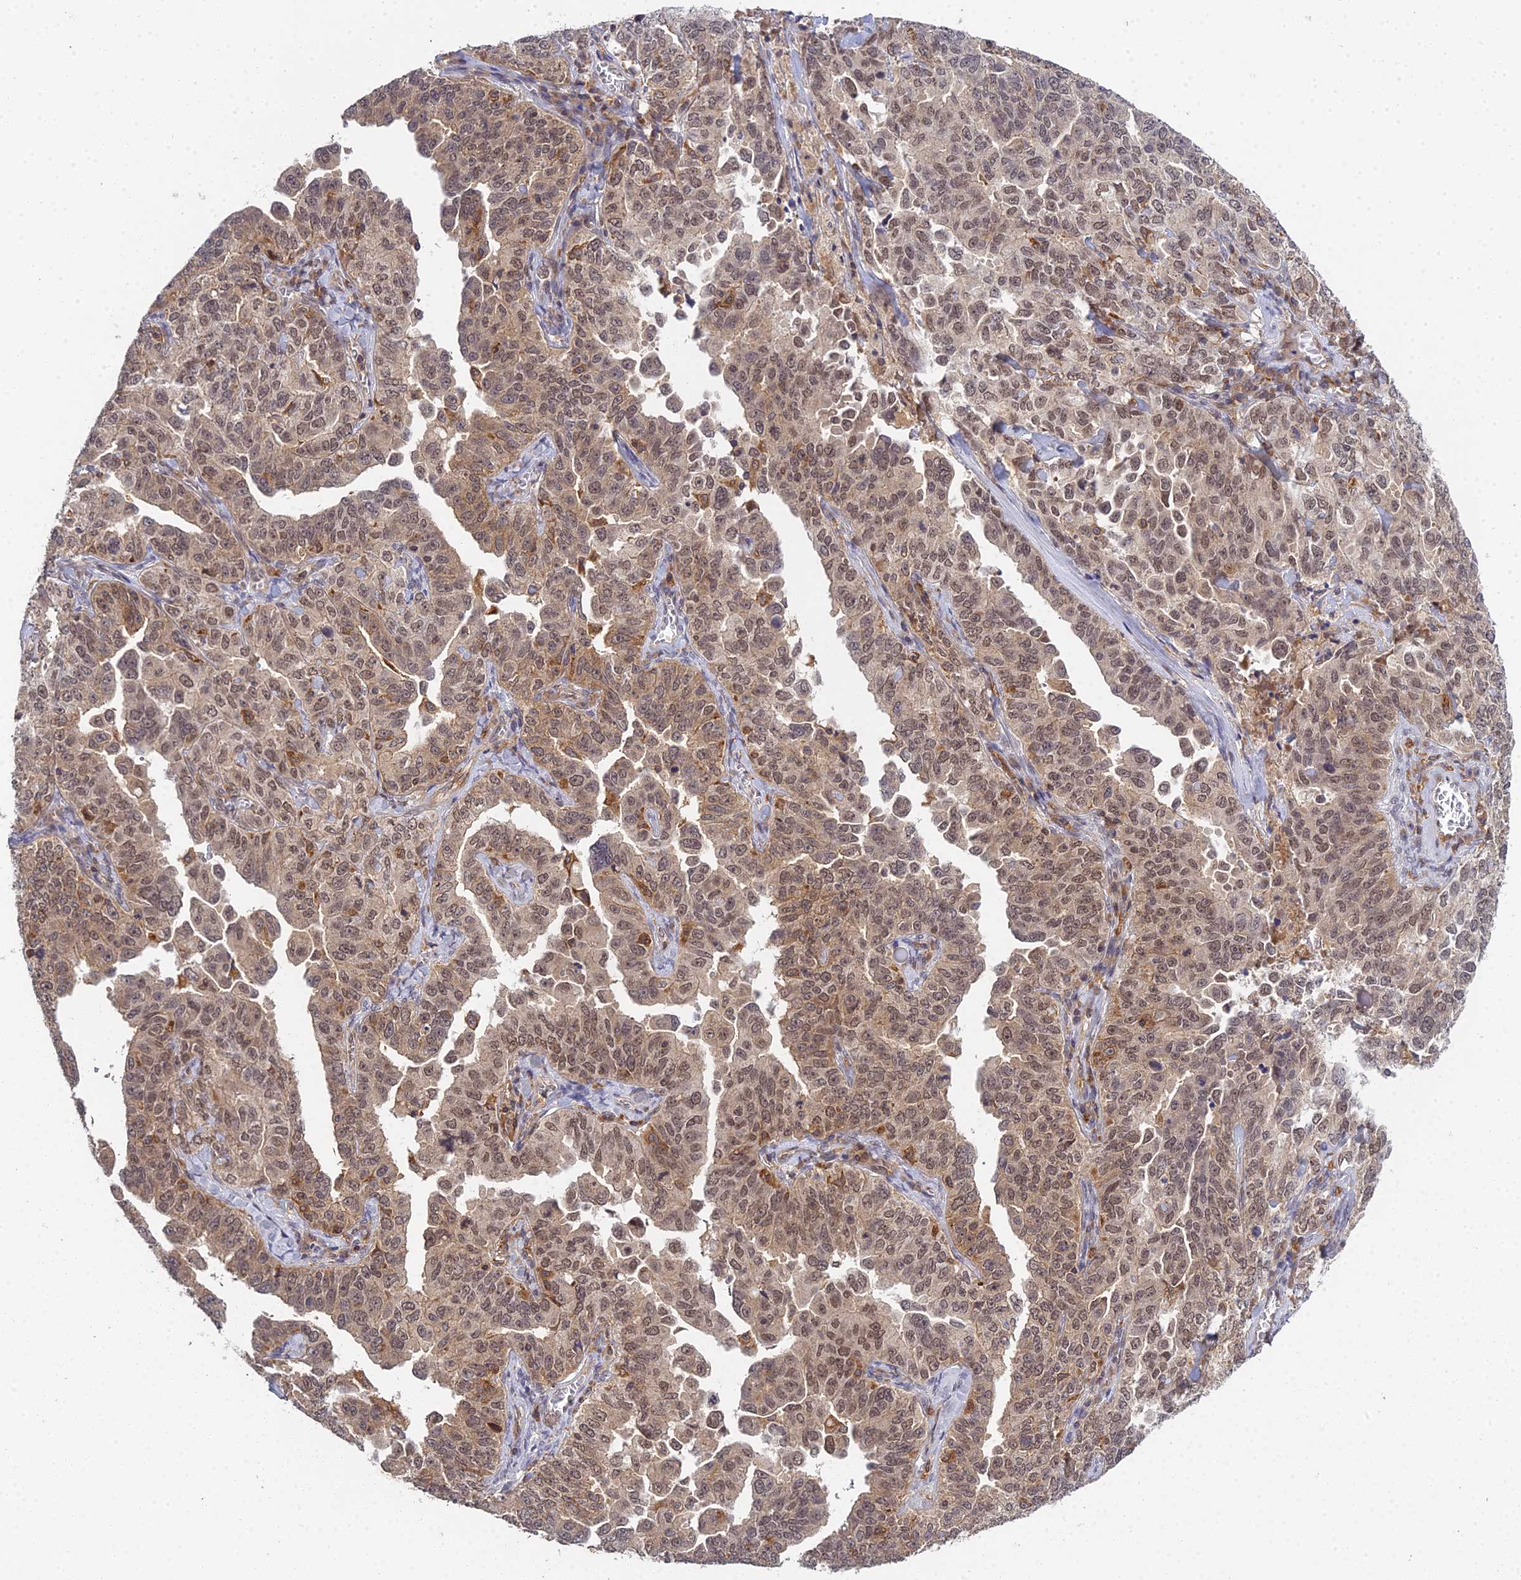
{"staining": {"intensity": "moderate", "quantity": ">75%", "location": "cytoplasmic/membranous,nuclear"}, "tissue": "ovarian cancer", "cell_type": "Tumor cells", "image_type": "cancer", "snomed": [{"axis": "morphology", "description": "Carcinoma, endometroid"}, {"axis": "topography", "description": "Ovary"}], "caption": "Protein staining exhibits moderate cytoplasmic/membranous and nuclear positivity in about >75% of tumor cells in ovarian cancer (endometroid carcinoma). The staining is performed using DAB (3,3'-diaminobenzidine) brown chromogen to label protein expression. The nuclei are counter-stained blue using hematoxylin.", "gene": "TPRX1", "patient": {"sex": "female", "age": 62}}